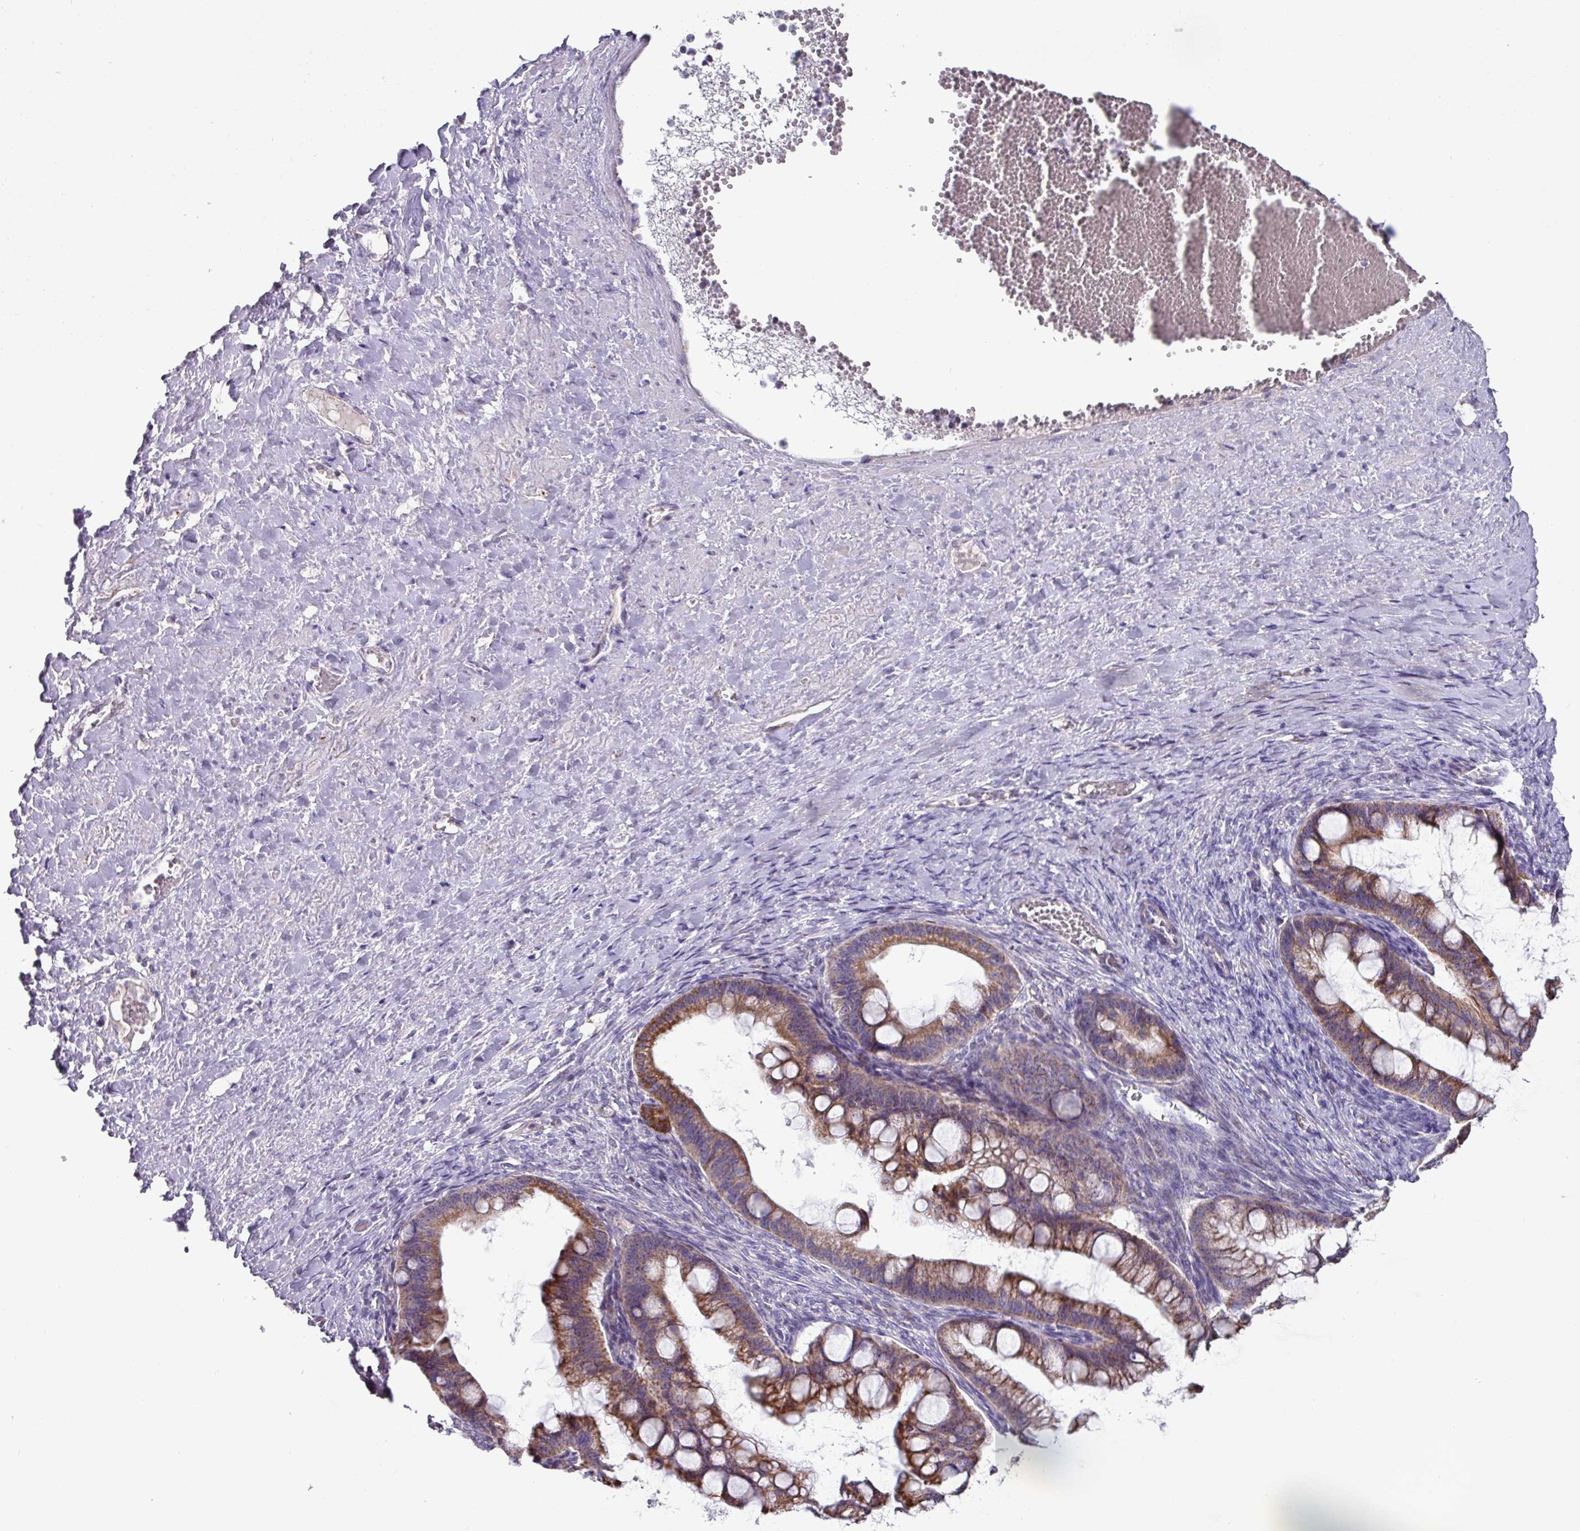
{"staining": {"intensity": "moderate", "quantity": ">75%", "location": "cytoplasmic/membranous"}, "tissue": "ovarian cancer", "cell_type": "Tumor cells", "image_type": "cancer", "snomed": [{"axis": "morphology", "description": "Cystadenocarcinoma, mucinous, NOS"}, {"axis": "topography", "description": "Ovary"}], "caption": "DAB immunohistochemical staining of human ovarian cancer displays moderate cytoplasmic/membranous protein staining in approximately >75% of tumor cells. Nuclei are stained in blue.", "gene": "MT-ND4", "patient": {"sex": "female", "age": 73}}